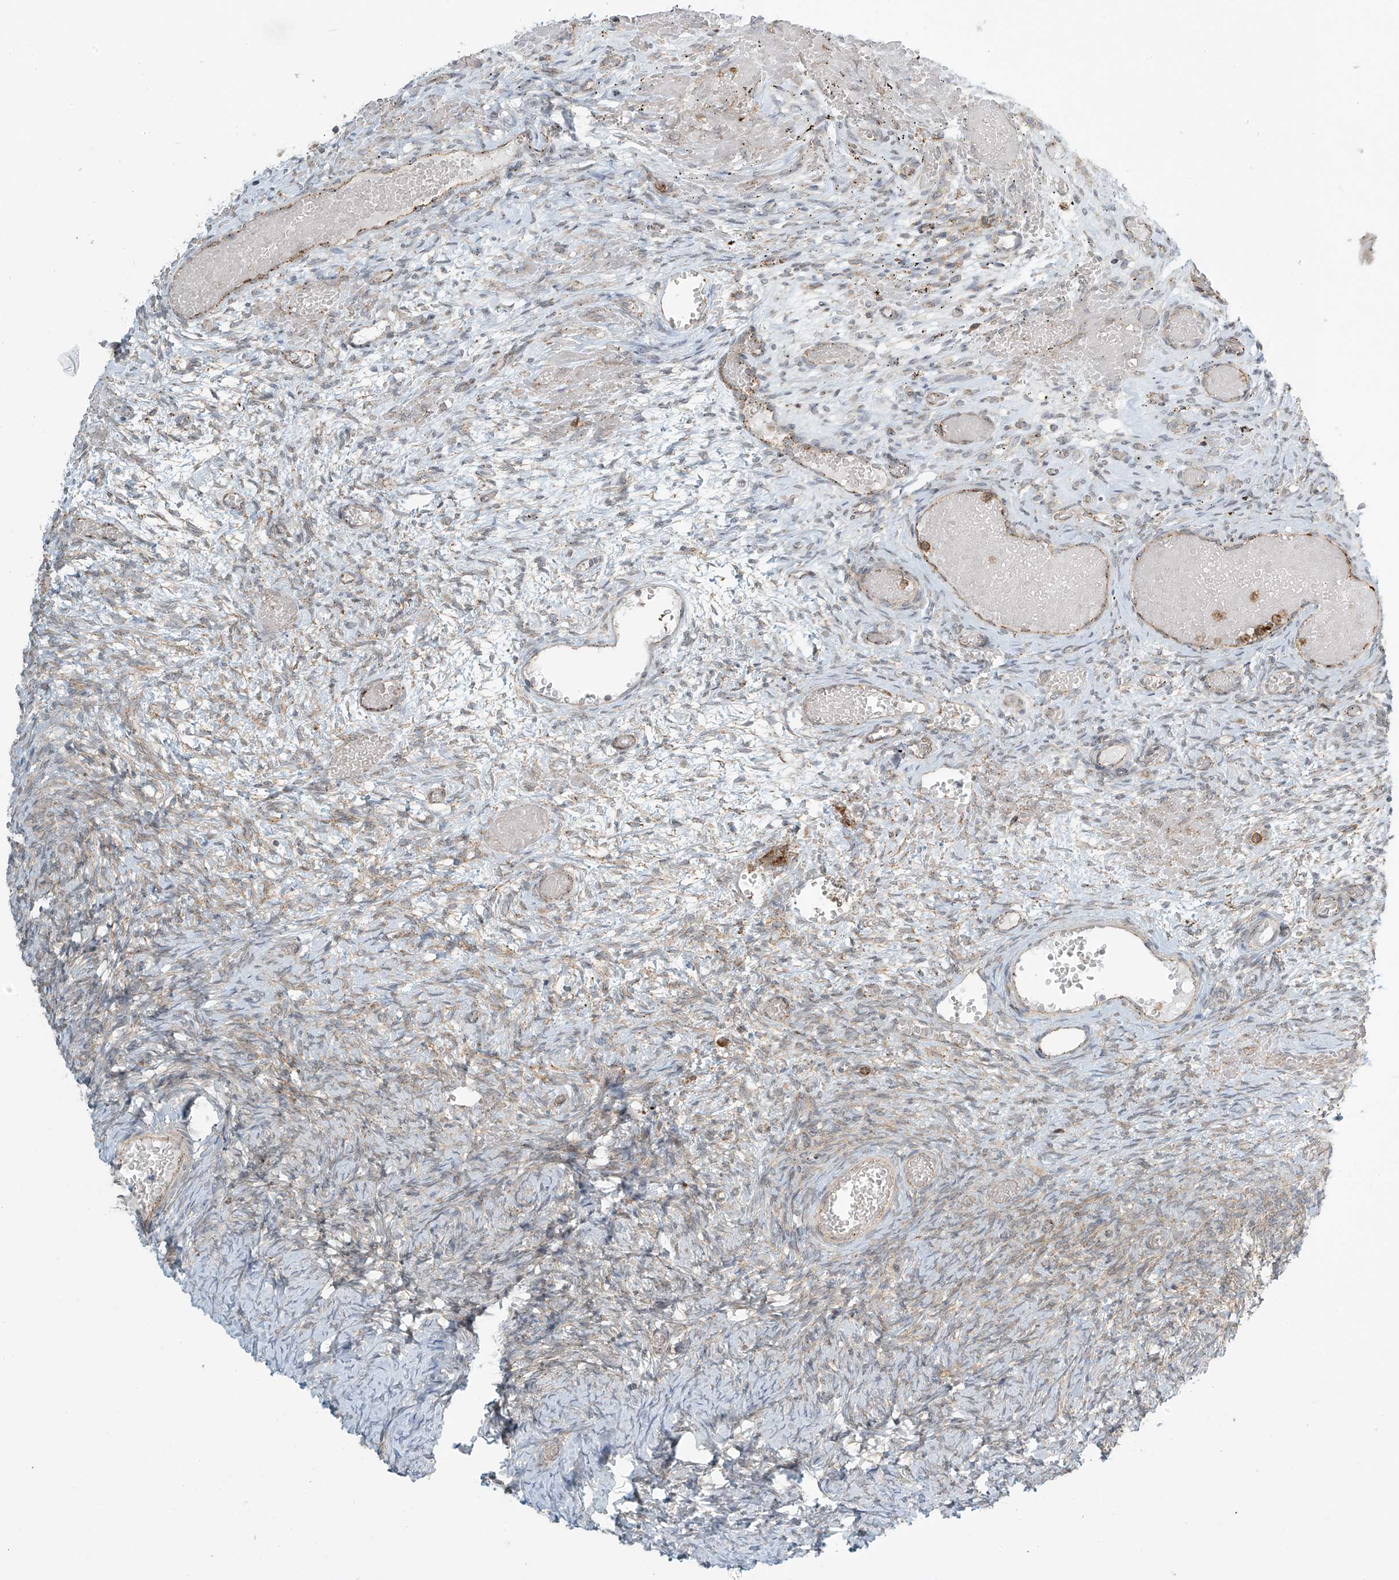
{"staining": {"intensity": "negative", "quantity": "none", "location": "none"}, "tissue": "ovary", "cell_type": "Follicle cells", "image_type": "normal", "snomed": [{"axis": "morphology", "description": "Adenocarcinoma, NOS"}, {"axis": "topography", "description": "Endometrium"}], "caption": "The micrograph exhibits no staining of follicle cells in unremarkable ovary. (DAB IHC with hematoxylin counter stain).", "gene": "LZTS3", "patient": {"sex": "female", "age": 32}}